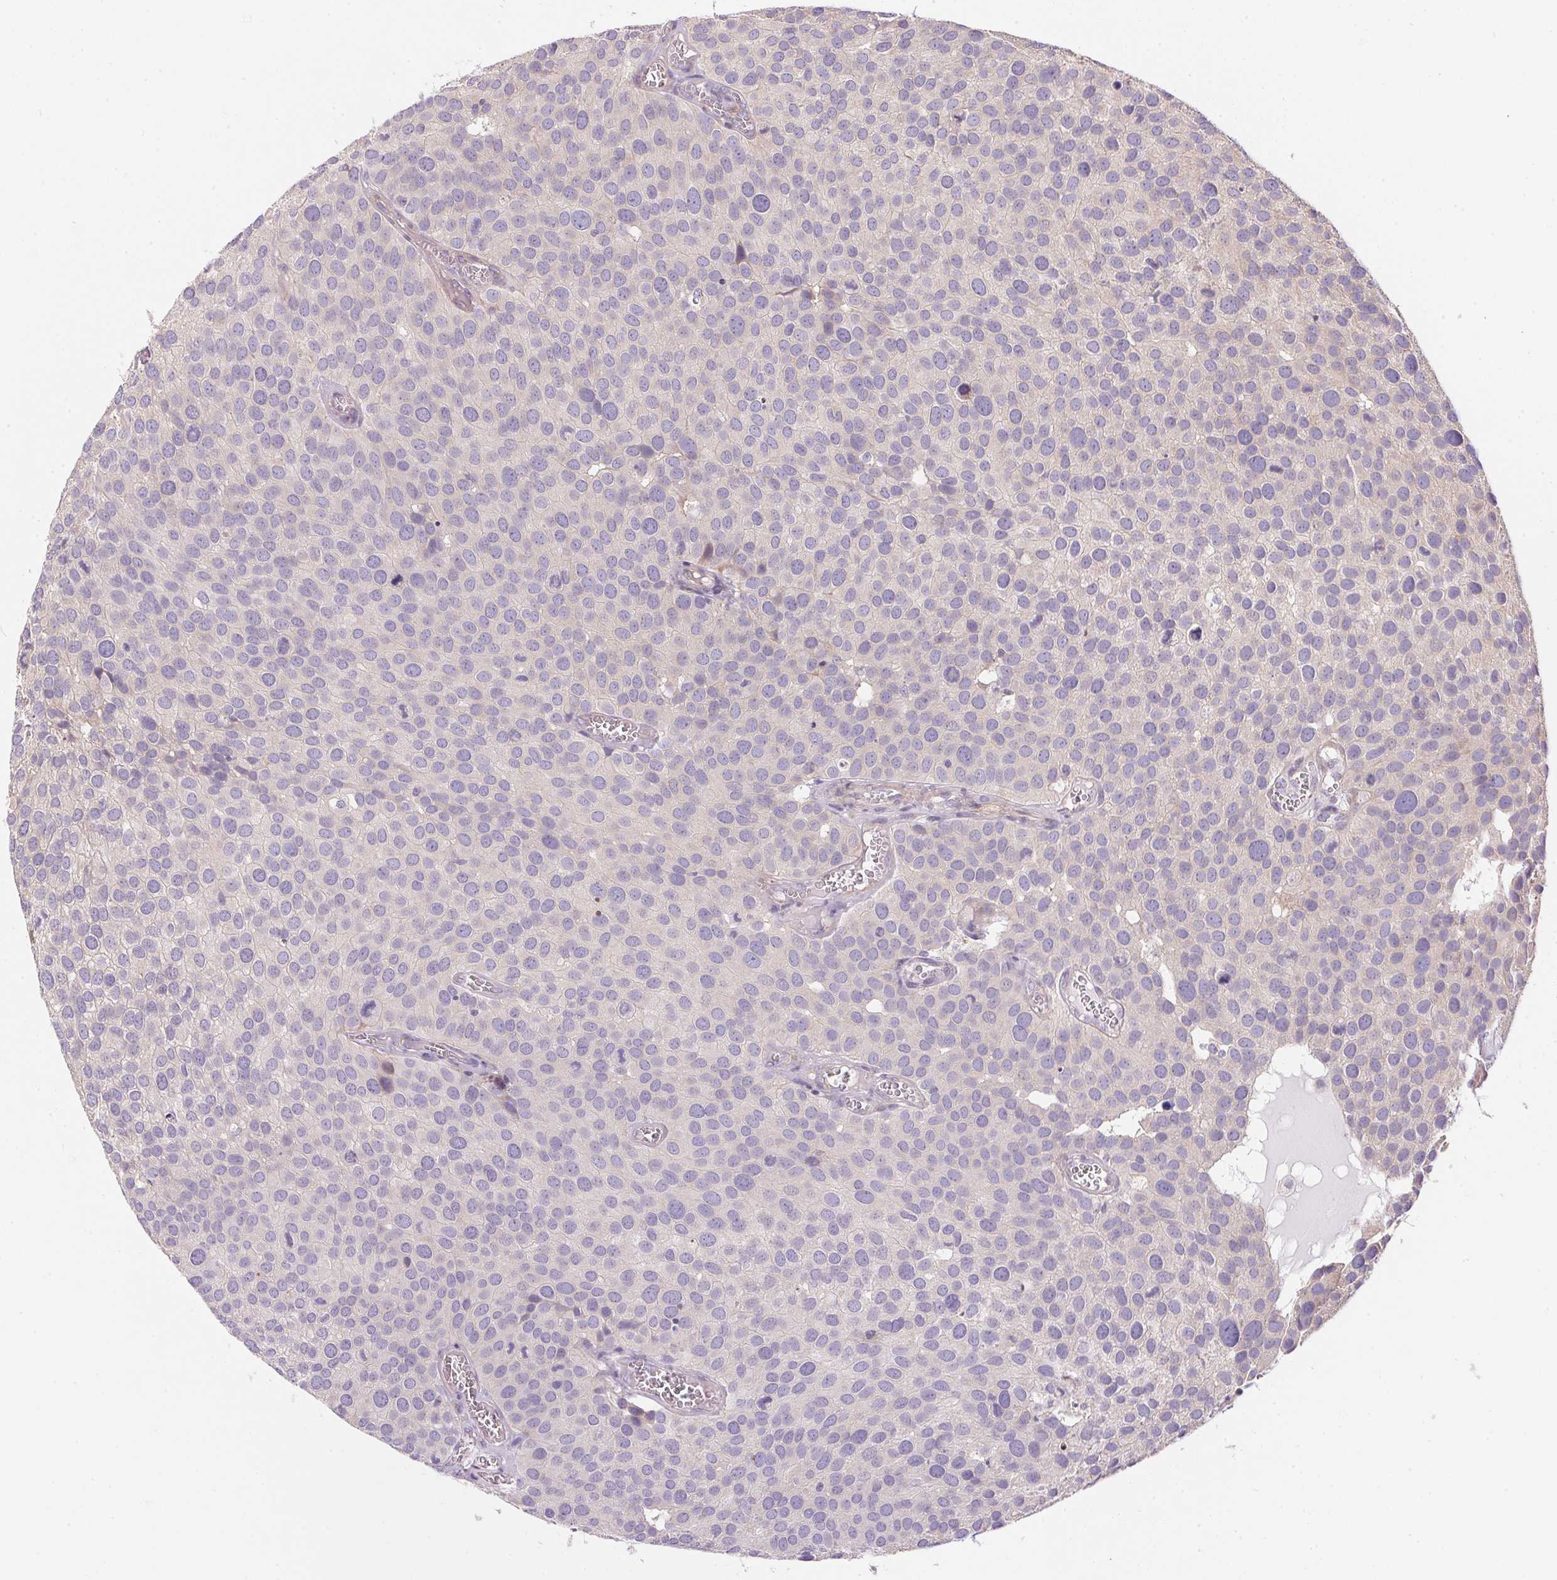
{"staining": {"intensity": "negative", "quantity": "none", "location": "none"}, "tissue": "urothelial cancer", "cell_type": "Tumor cells", "image_type": "cancer", "snomed": [{"axis": "morphology", "description": "Urothelial carcinoma, Low grade"}, {"axis": "topography", "description": "Urinary bladder"}], "caption": "This is an IHC micrograph of urothelial cancer. There is no staining in tumor cells.", "gene": "UNC13B", "patient": {"sex": "female", "age": 69}}